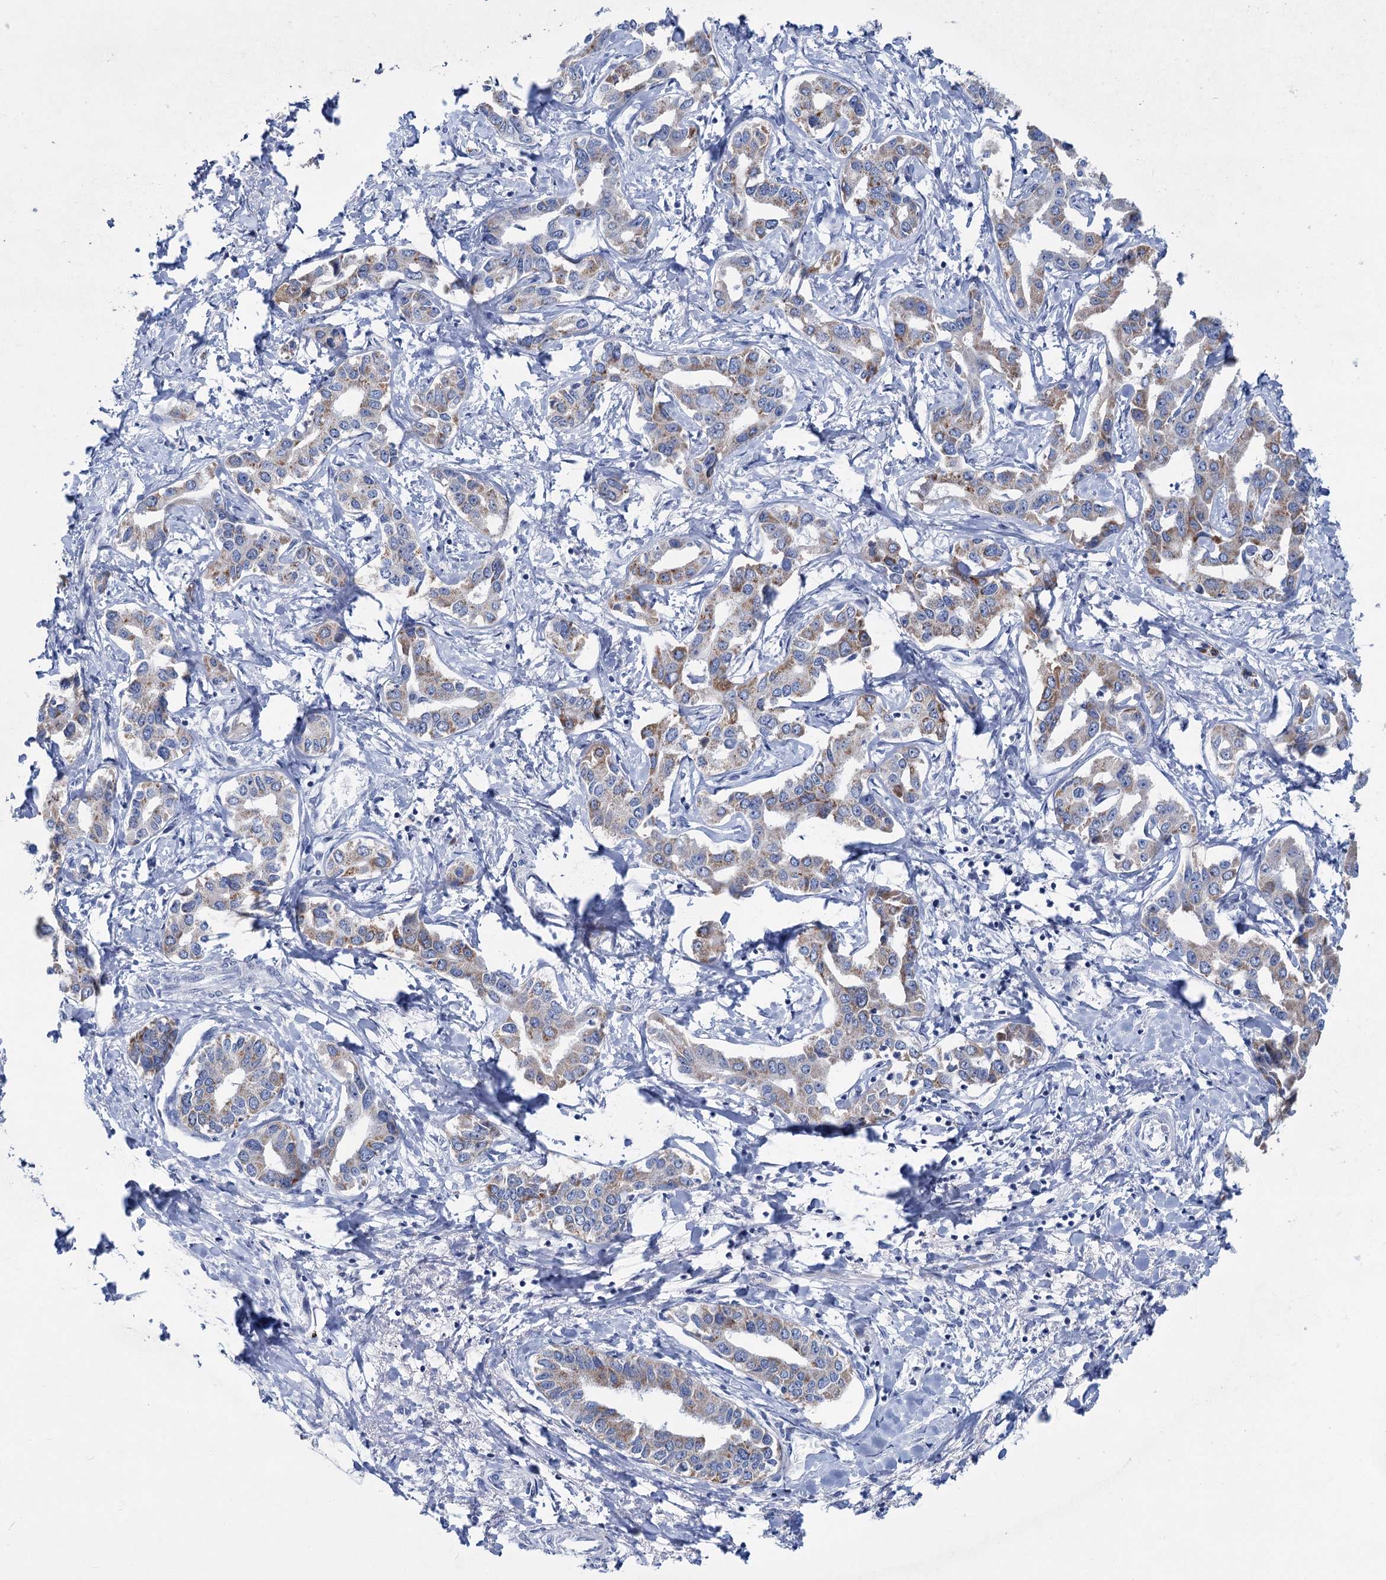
{"staining": {"intensity": "moderate", "quantity": "<25%", "location": "cytoplasmic/membranous"}, "tissue": "liver cancer", "cell_type": "Tumor cells", "image_type": "cancer", "snomed": [{"axis": "morphology", "description": "Cholangiocarcinoma"}, {"axis": "topography", "description": "Liver"}], "caption": "A low amount of moderate cytoplasmic/membranous staining is appreciated in about <25% of tumor cells in cholangiocarcinoma (liver) tissue.", "gene": "CHDH", "patient": {"sex": "male", "age": 59}}